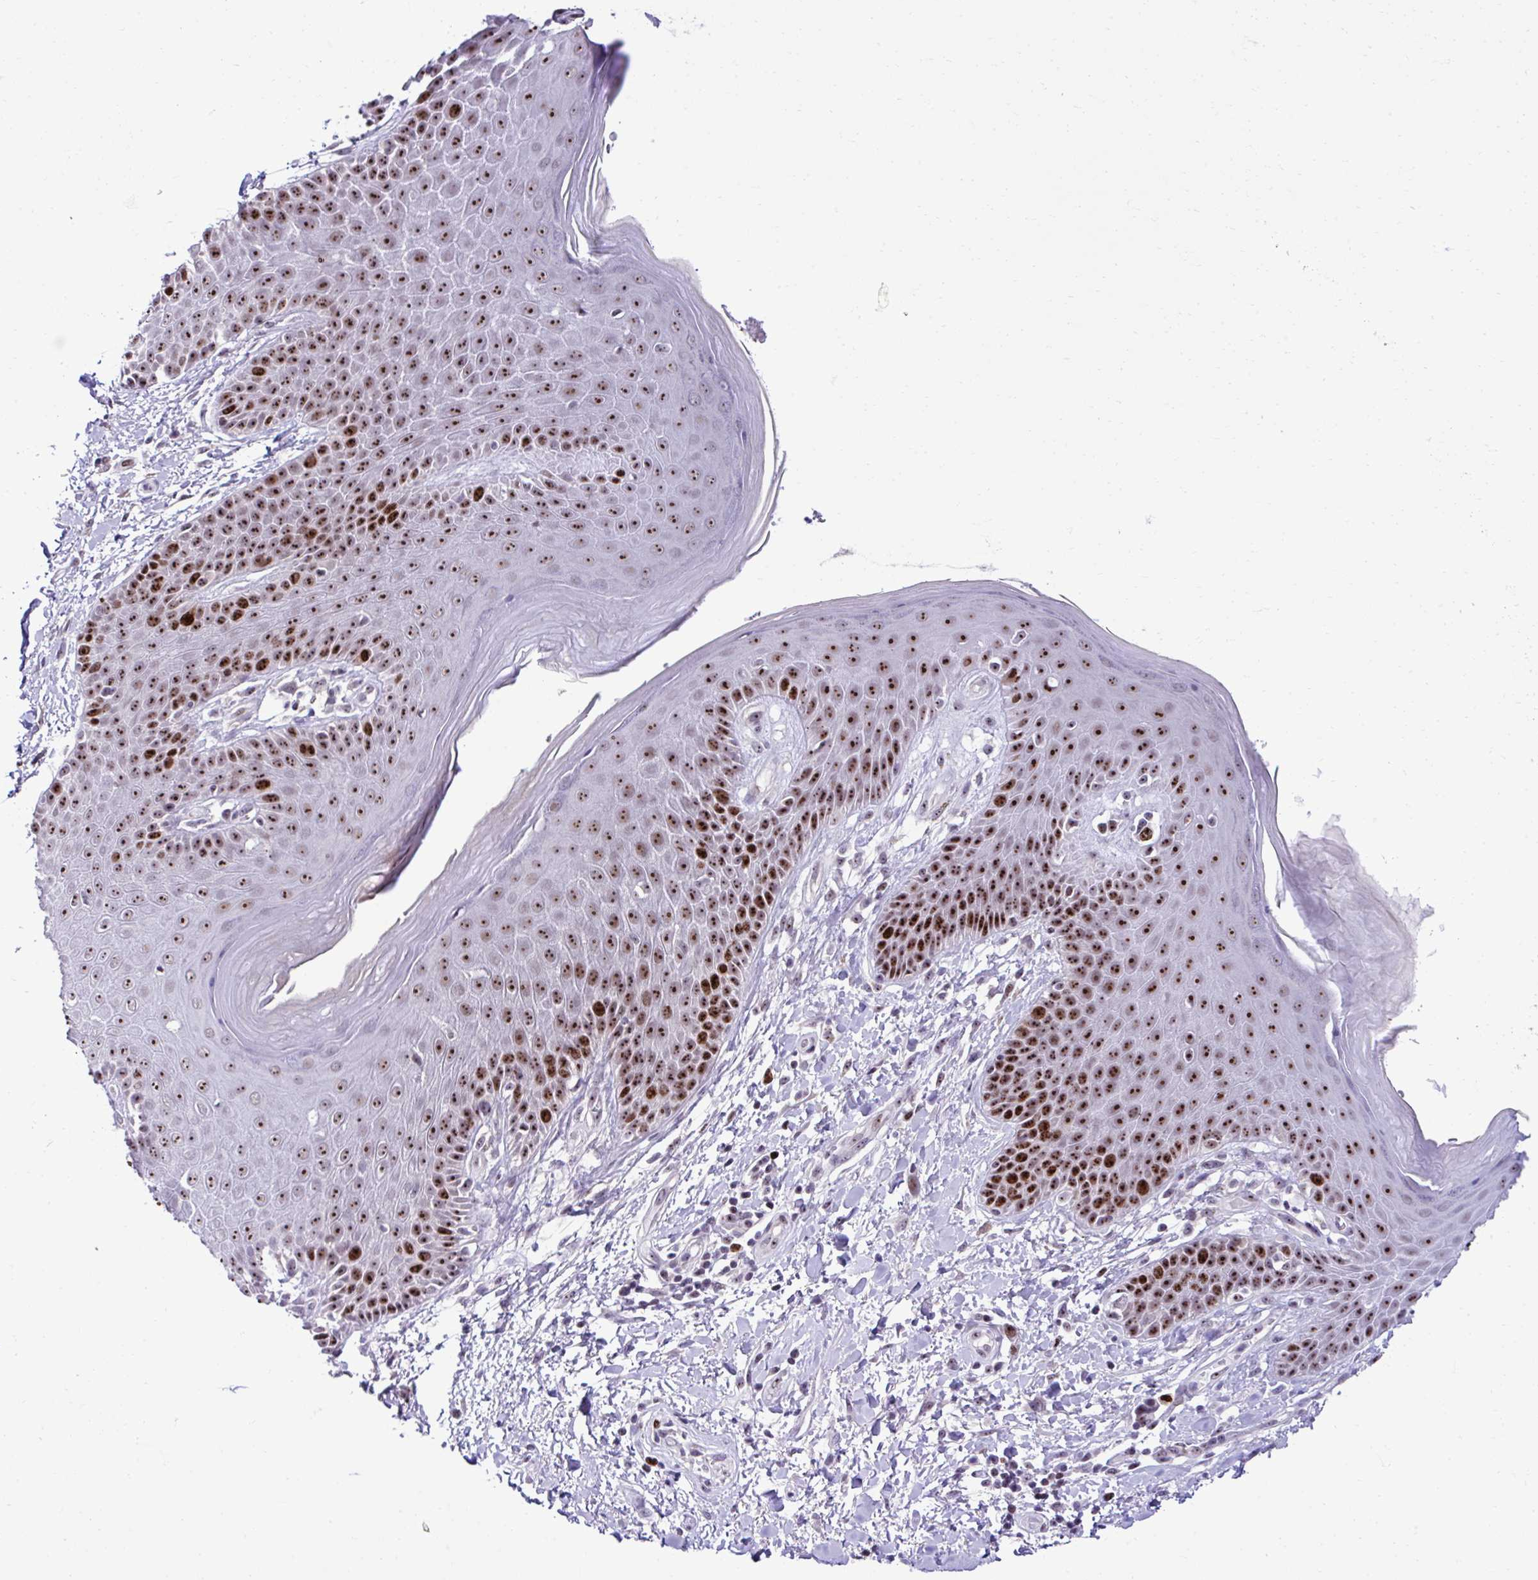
{"staining": {"intensity": "strong", "quantity": ">75%", "location": "nuclear"}, "tissue": "skin", "cell_type": "Epidermal cells", "image_type": "normal", "snomed": [{"axis": "morphology", "description": "Normal tissue, NOS"}, {"axis": "topography", "description": "Anal"}, {"axis": "topography", "description": "Peripheral nerve tissue"}], "caption": "Immunohistochemical staining of normal skin reveals >75% levels of strong nuclear protein expression in approximately >75% of epidermal cells.", "gene": "CEP72", "patient": {"sex": "male", "age": 51}}